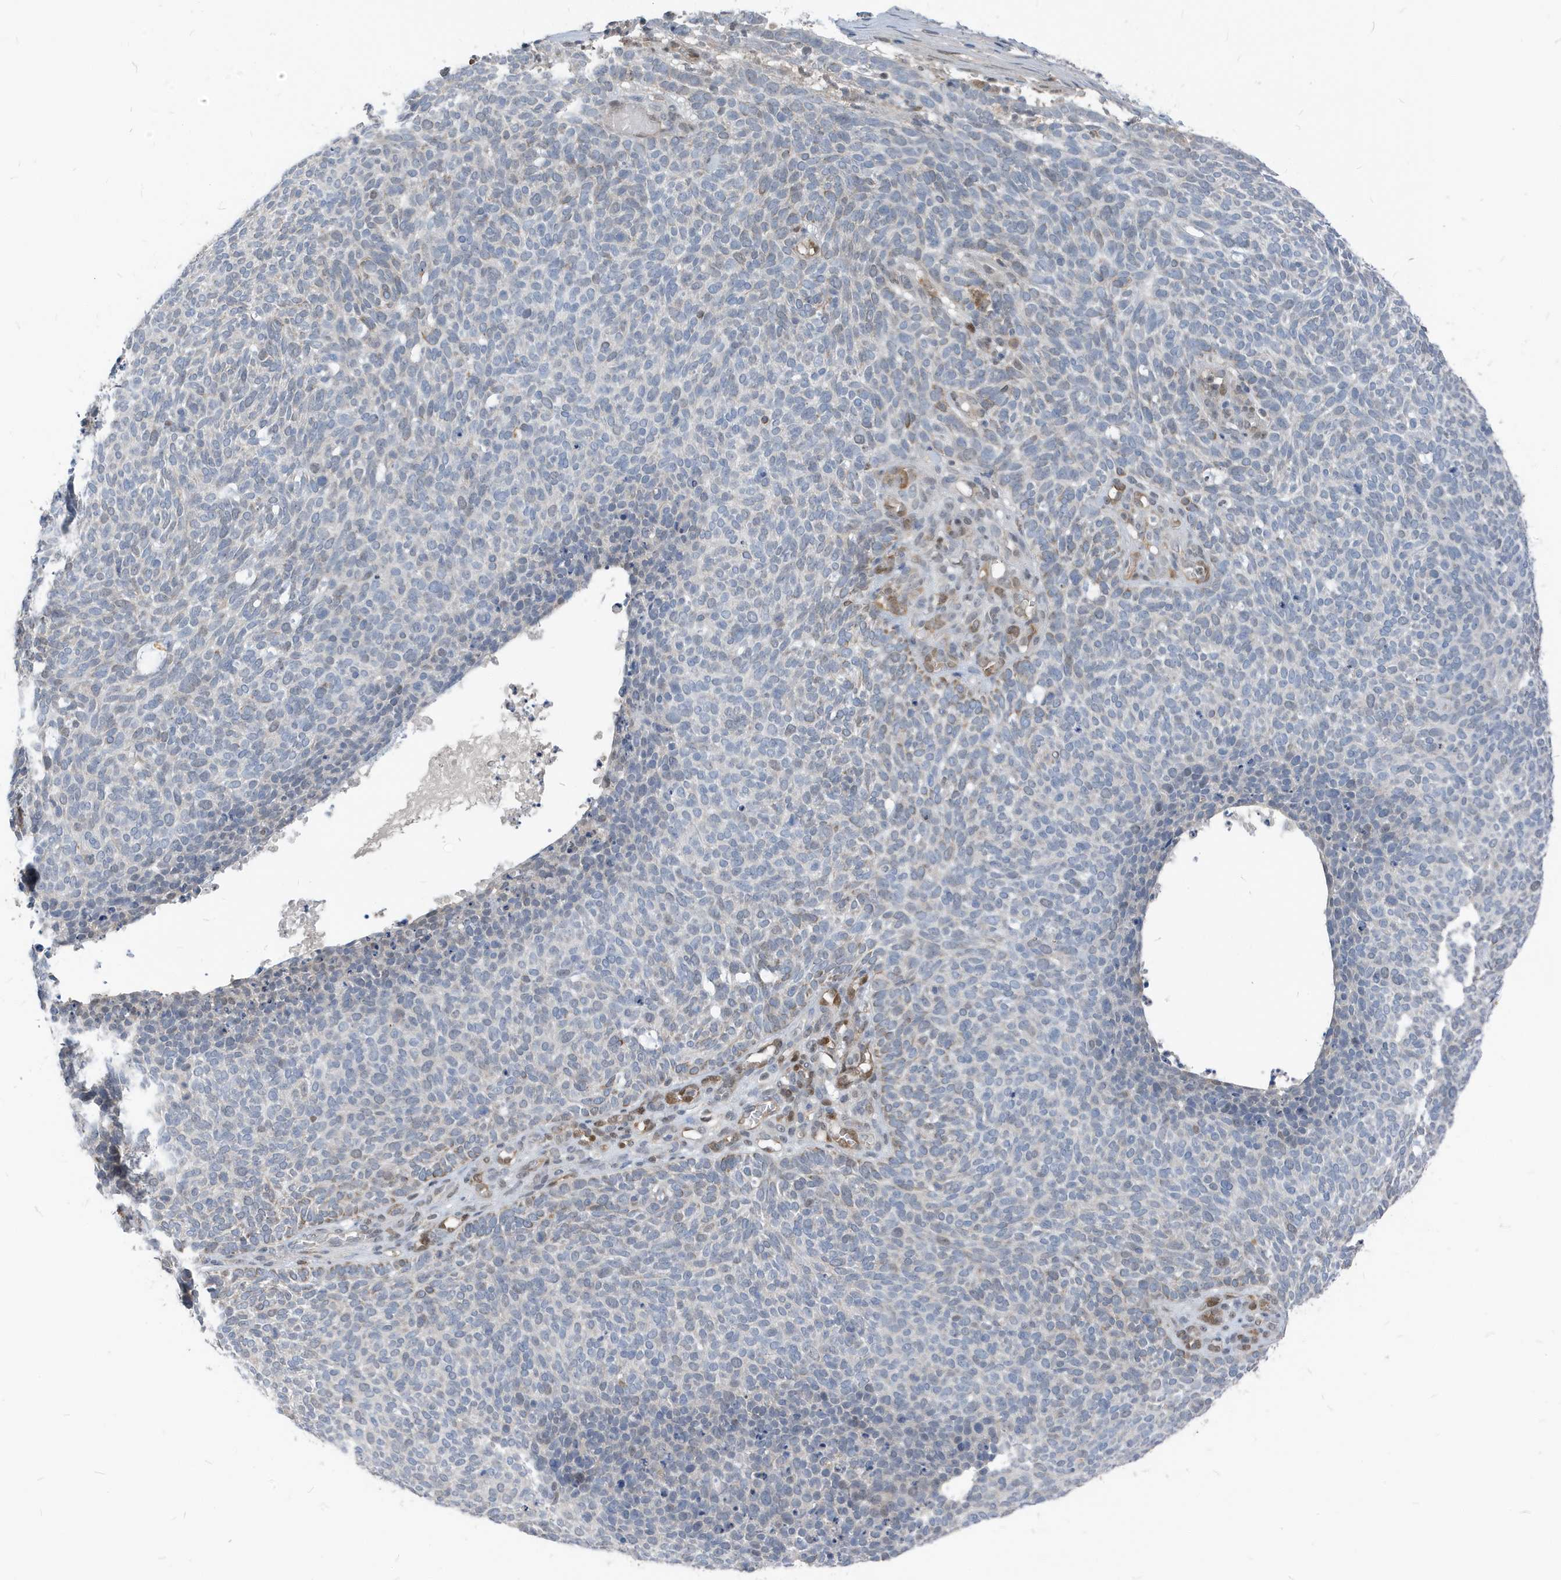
{"staining": {"intensity": "negative", "quantity": "none", "location": "none"}, "tissue": "skin cancer", "cell_type": "Tumor cells", "image_type": "cancer", "snomed": [{"axis": "morphology", "description": "Squamous cell carcinoma, NOS"}, {"axis": "topography", "description": "Skin"}], "caption": "Immunohistochemistry (IHC) histopathology image of neoplastic tissue: skin cancer (squamous cell carcinoma) stained with DAB (3,3'-diaminobenzidine) displays no significant protein positivity in tumor cells.", "gene": "NCOA7", "patient": {"sex": "female", "age": 90}}